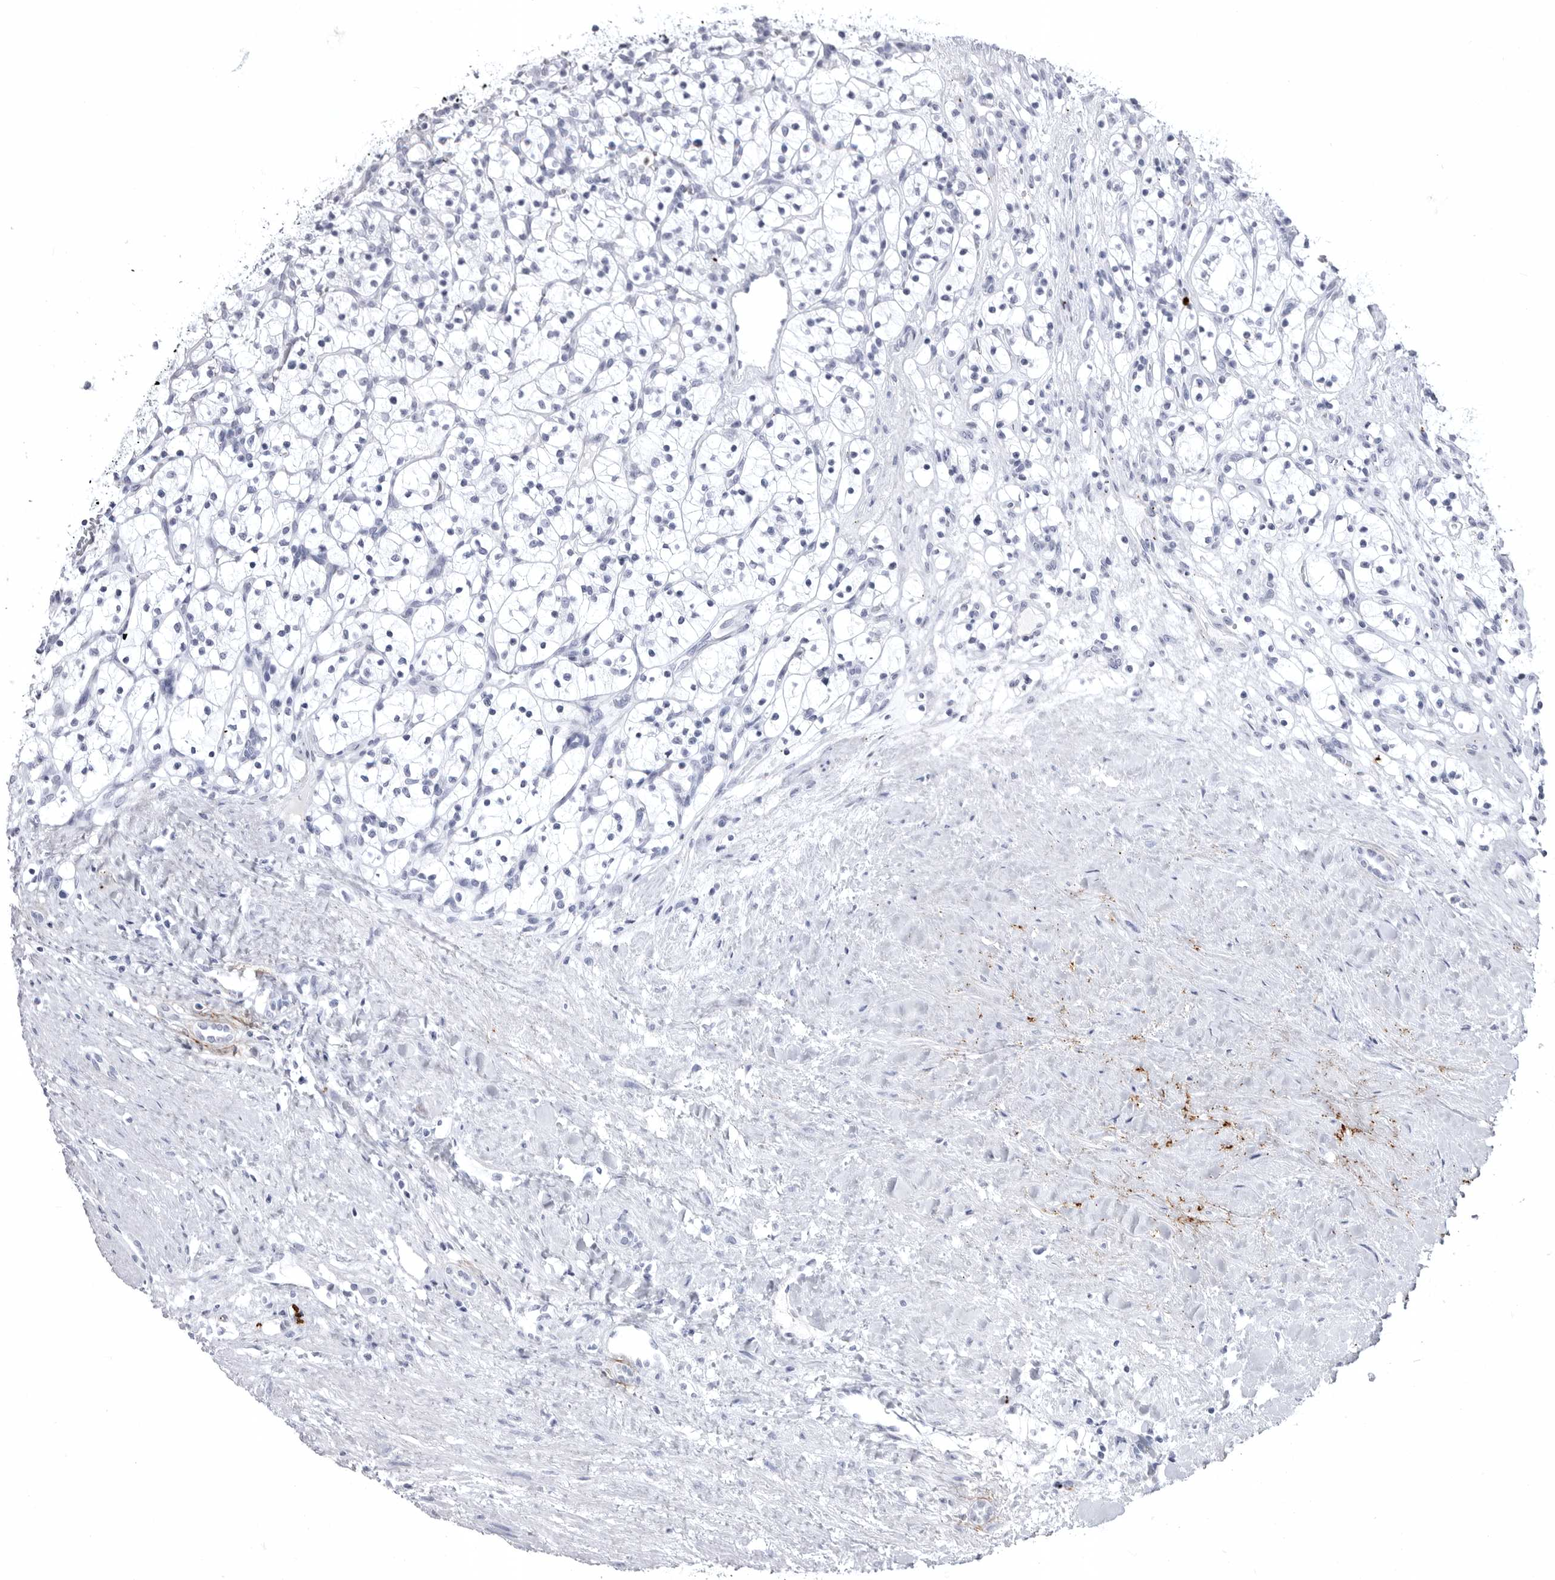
{"staining": {"intensity": "negative", "quantity": "none", "location": "none"}, "tissue": "renal cancer", "cell_type": "Tumor cells", "image_type": "cancer", "snomed": [{"axis": "morphology", "description": "Adenocarcinoma, NOS"}, {"axis": "topography", "description": "Kidney"}], "caption": "This is an immunohistochemistry (IHC) micrograph of renal adenocarcinoma. There is no expression in tumor cells.", "gene": "COL26A1", "patient": {"sex": "female", "age": 57}}